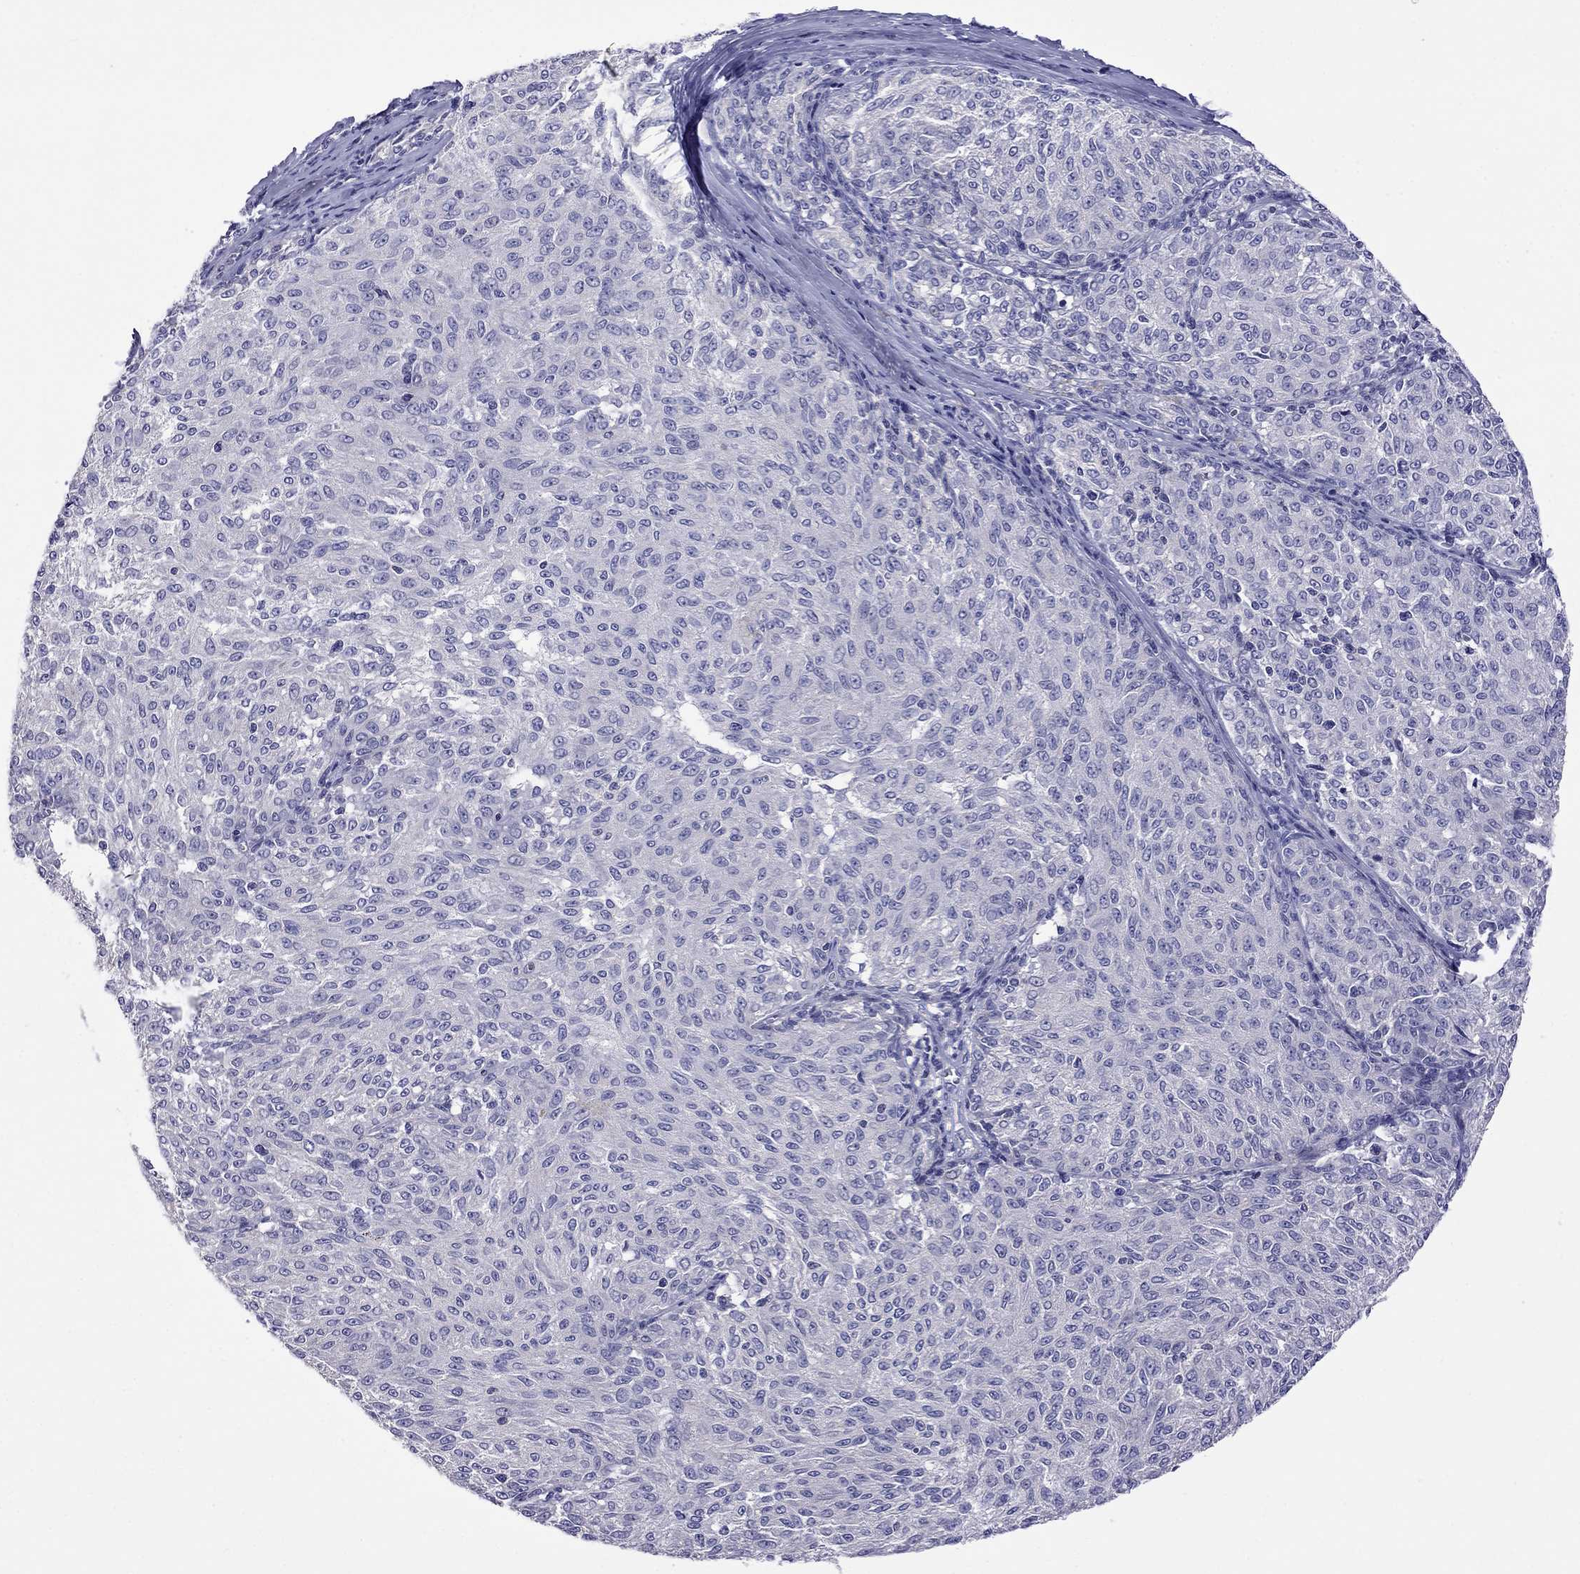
{"staining": {"intensity": "negative", "quantity": "none", "location": "none"}, "tissue": "melanoma", "cell_type": "Tumor cells", "image_type": "cancer", "snomed": [{"axis": "morphology", "description": "Malignant melanoma, NOS"}, {"axis": "topography", "description": "Skin"}], "caption": "A high-resolution image shows IHC staining of malignant melanoma, which displays no significant positivity in tumor cells.", "gene": "STAR", "patient": {"sex": "female", "age": 72}}